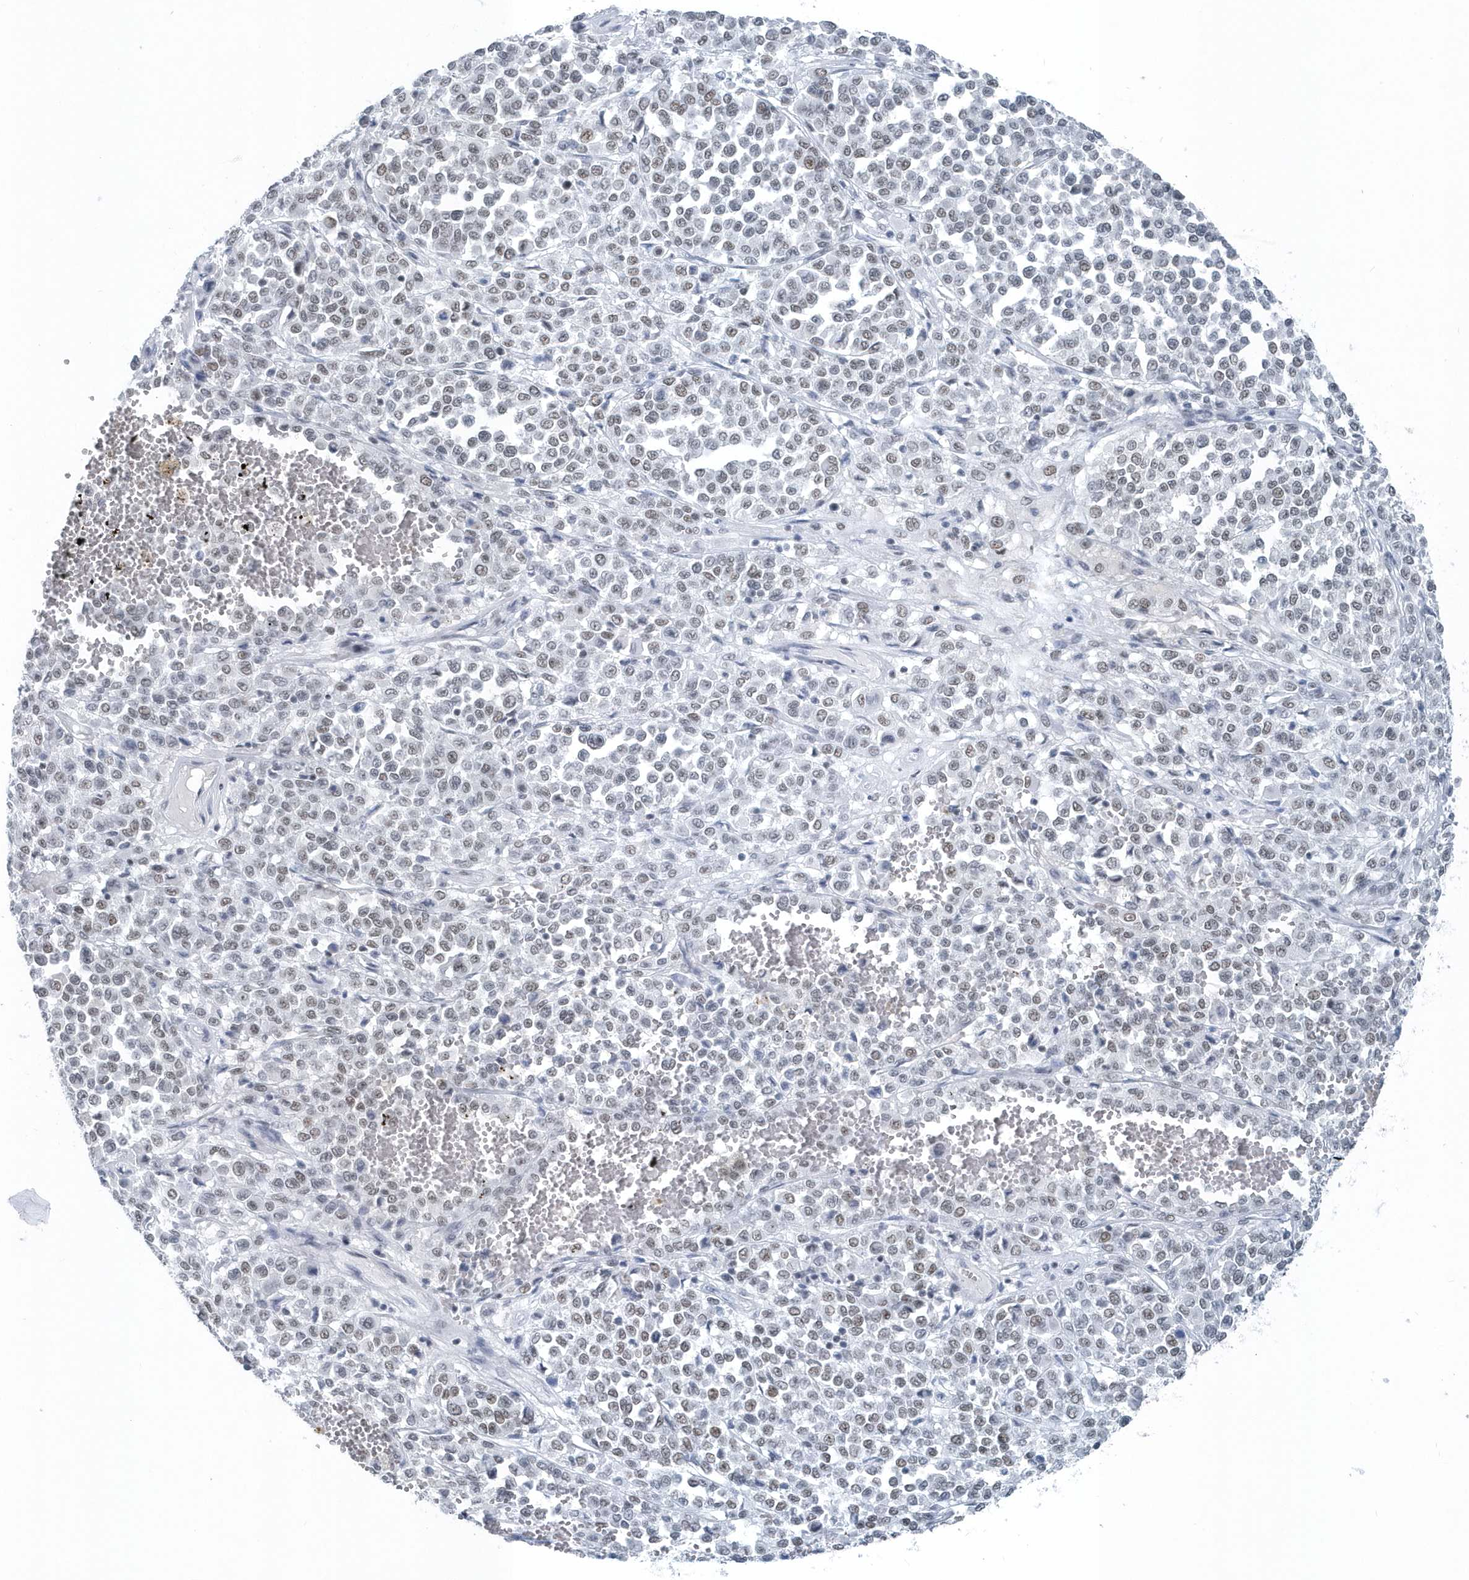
{"staining": {"intensity": "weak", "quantity": "<25%", "location": "nuclear"}, "tissue": "melanoma", "cell_type": "Tumor cells", "image_type": "cancer", "snomed": [{"axis": "morphology", "description": "Malignant melanoma, Metastatic site"}, {"axis": "topography", "description": "Pancreas"}], "caption": "Immunohistochemical staining of human malignant melanoma (metastatic site) exhibits no significant staining in tumor cells.", "gene": "FIP1L1", "patient": {"sex": "female", "age": 30}}